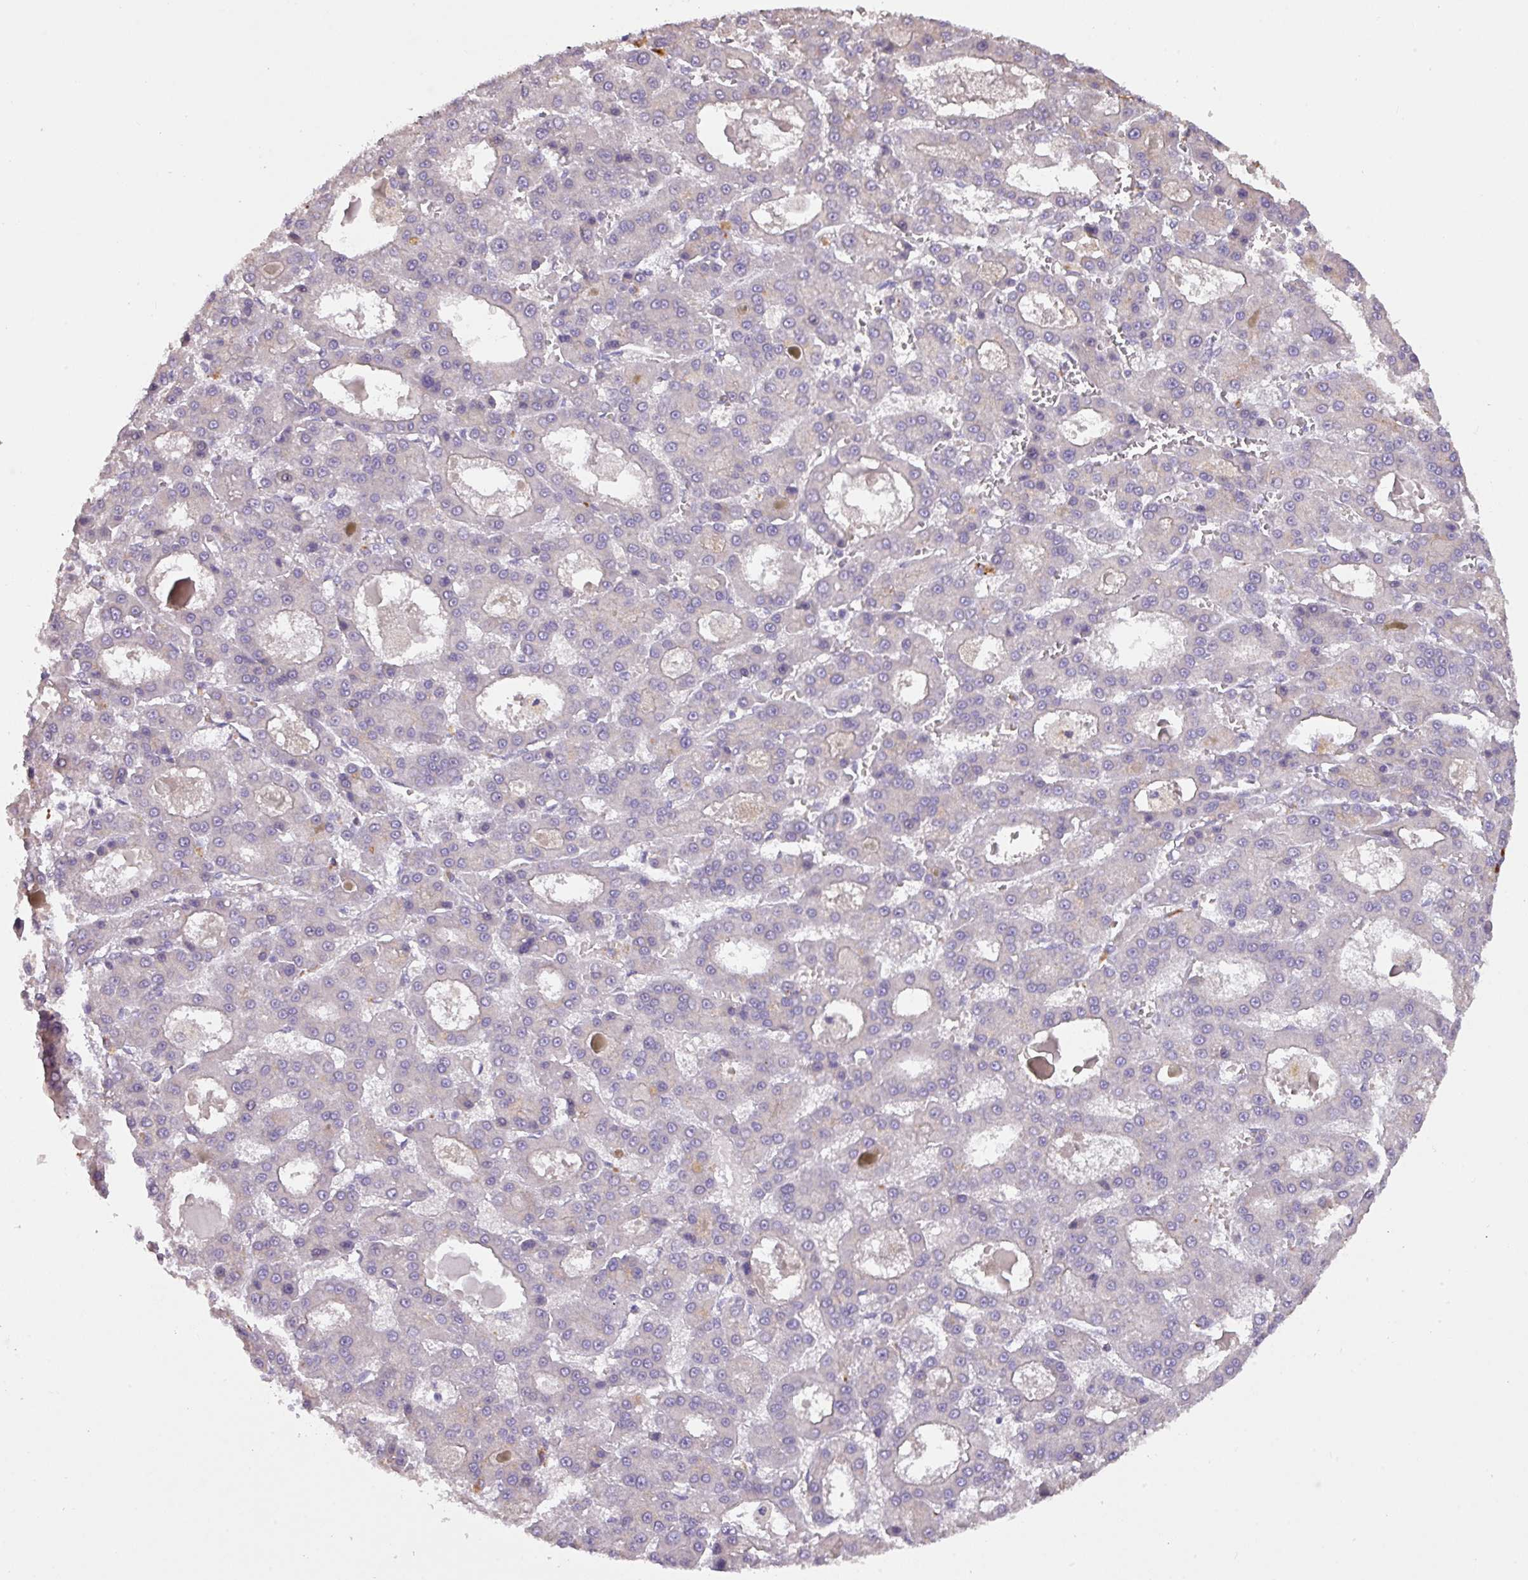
{"staining": {"intensity": "negative", "quantity": "none", "location": "none"}, "tissue": "liver cancer", "cell_type": "Tumor cells", "image_type": "cancer", "snomed": [{"axis": "morphology", "description": "Carcinoma, Hepatocellular, NOS"}, {"axis": "topography", "description": "Liver"}], "caption": "Tumor cells show no significant protein positivity in liver cancer.", "gene": "PRADC1", "patient": {"sex": "male", "age": 70}}